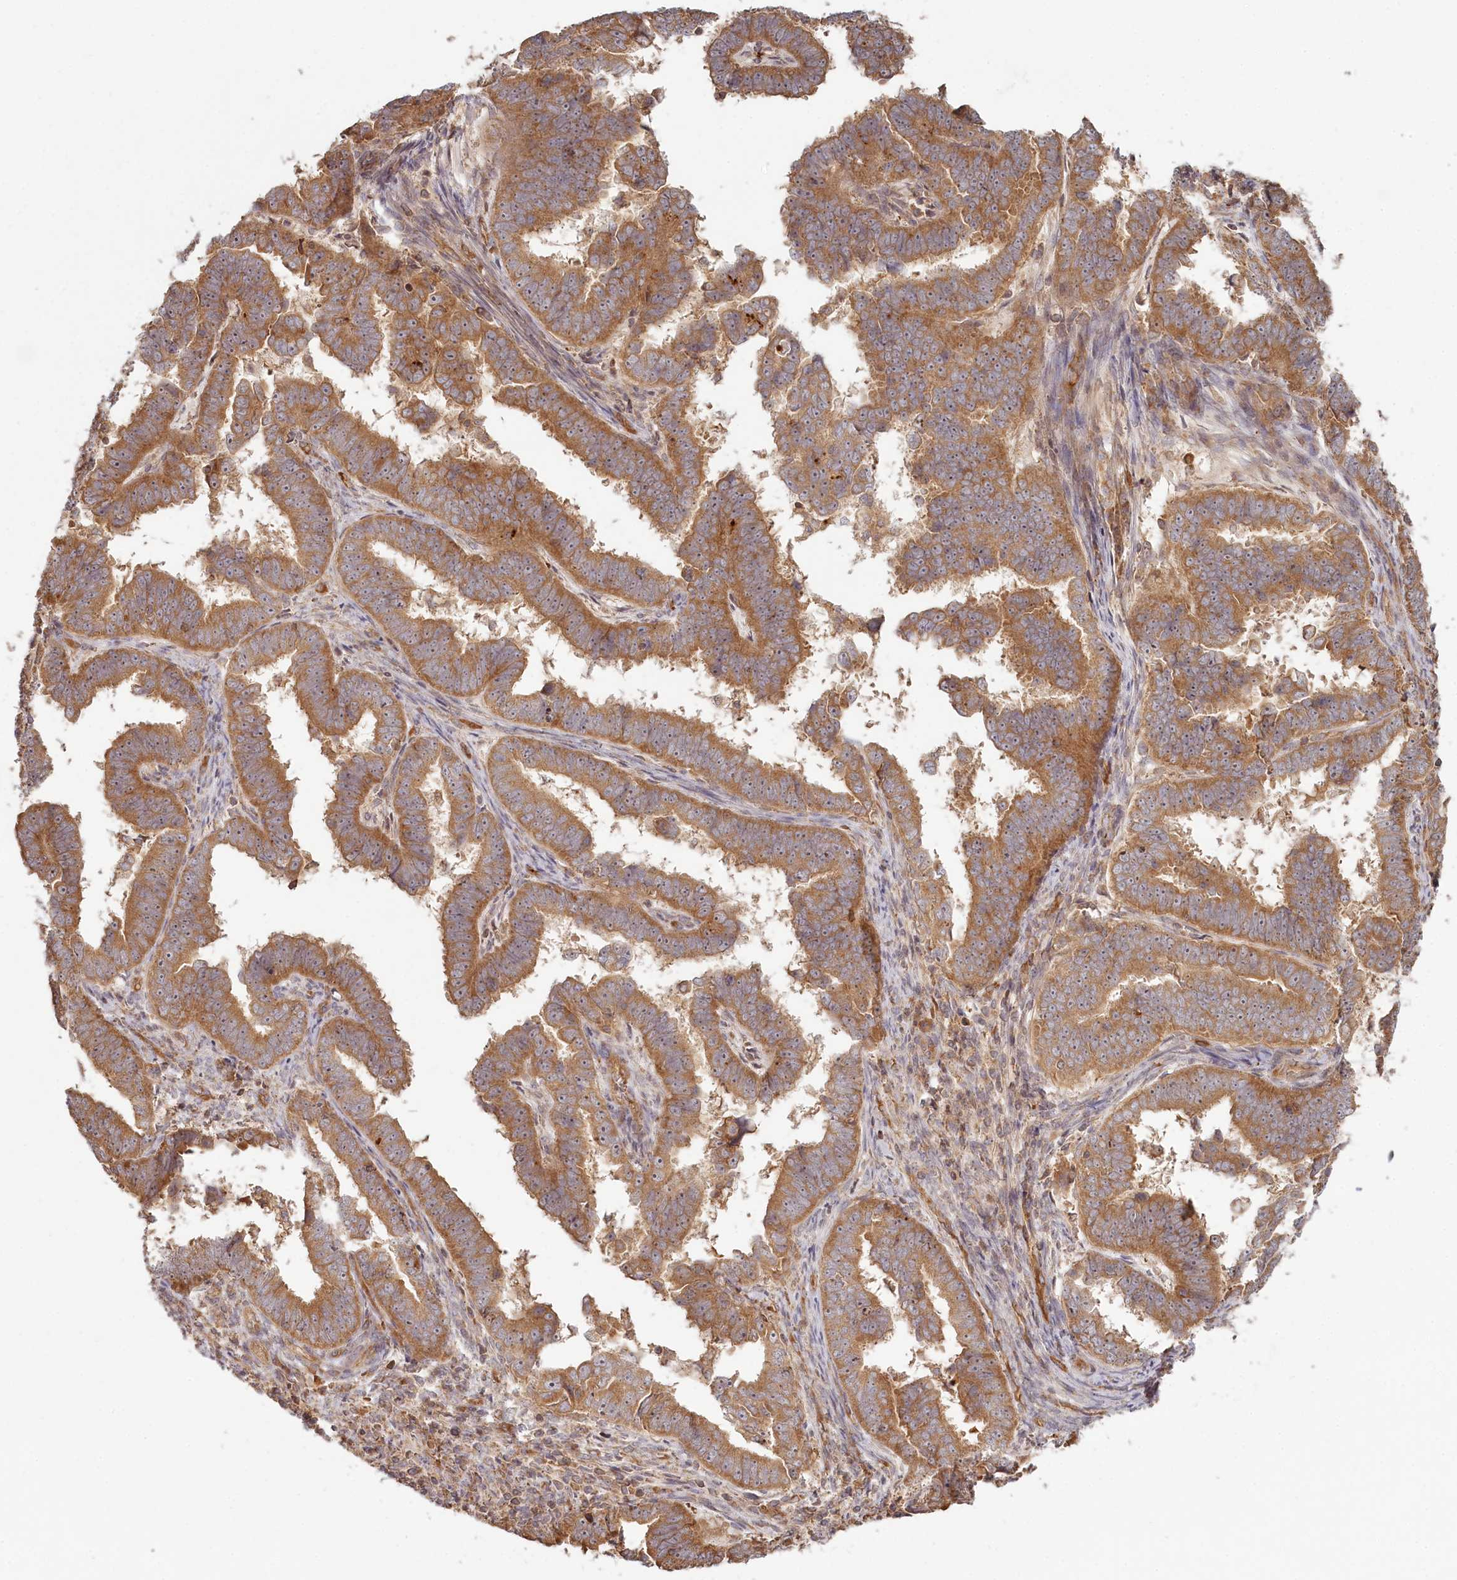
{"staining": {"intensity": "moderate", "quantity": ">75%", "location": "cytoplasmic/membranous"}, "tissue": "endometrial cancer", "cell_type": "Tumor cells", "image_type": "cancer", "snomed": [{"axis": "morphology", "description": "Adenocarcinoma, NOS"}, {"axis": "topography", "description": "Endometrium"}], "caption": "Moderate cytoplasmic/membranous protein expression is seen in about >75% of tumor cells in endometrial adenocarcinoma.", "gene": "TMIE", "patient": {"sex": "female", "age": 75}}